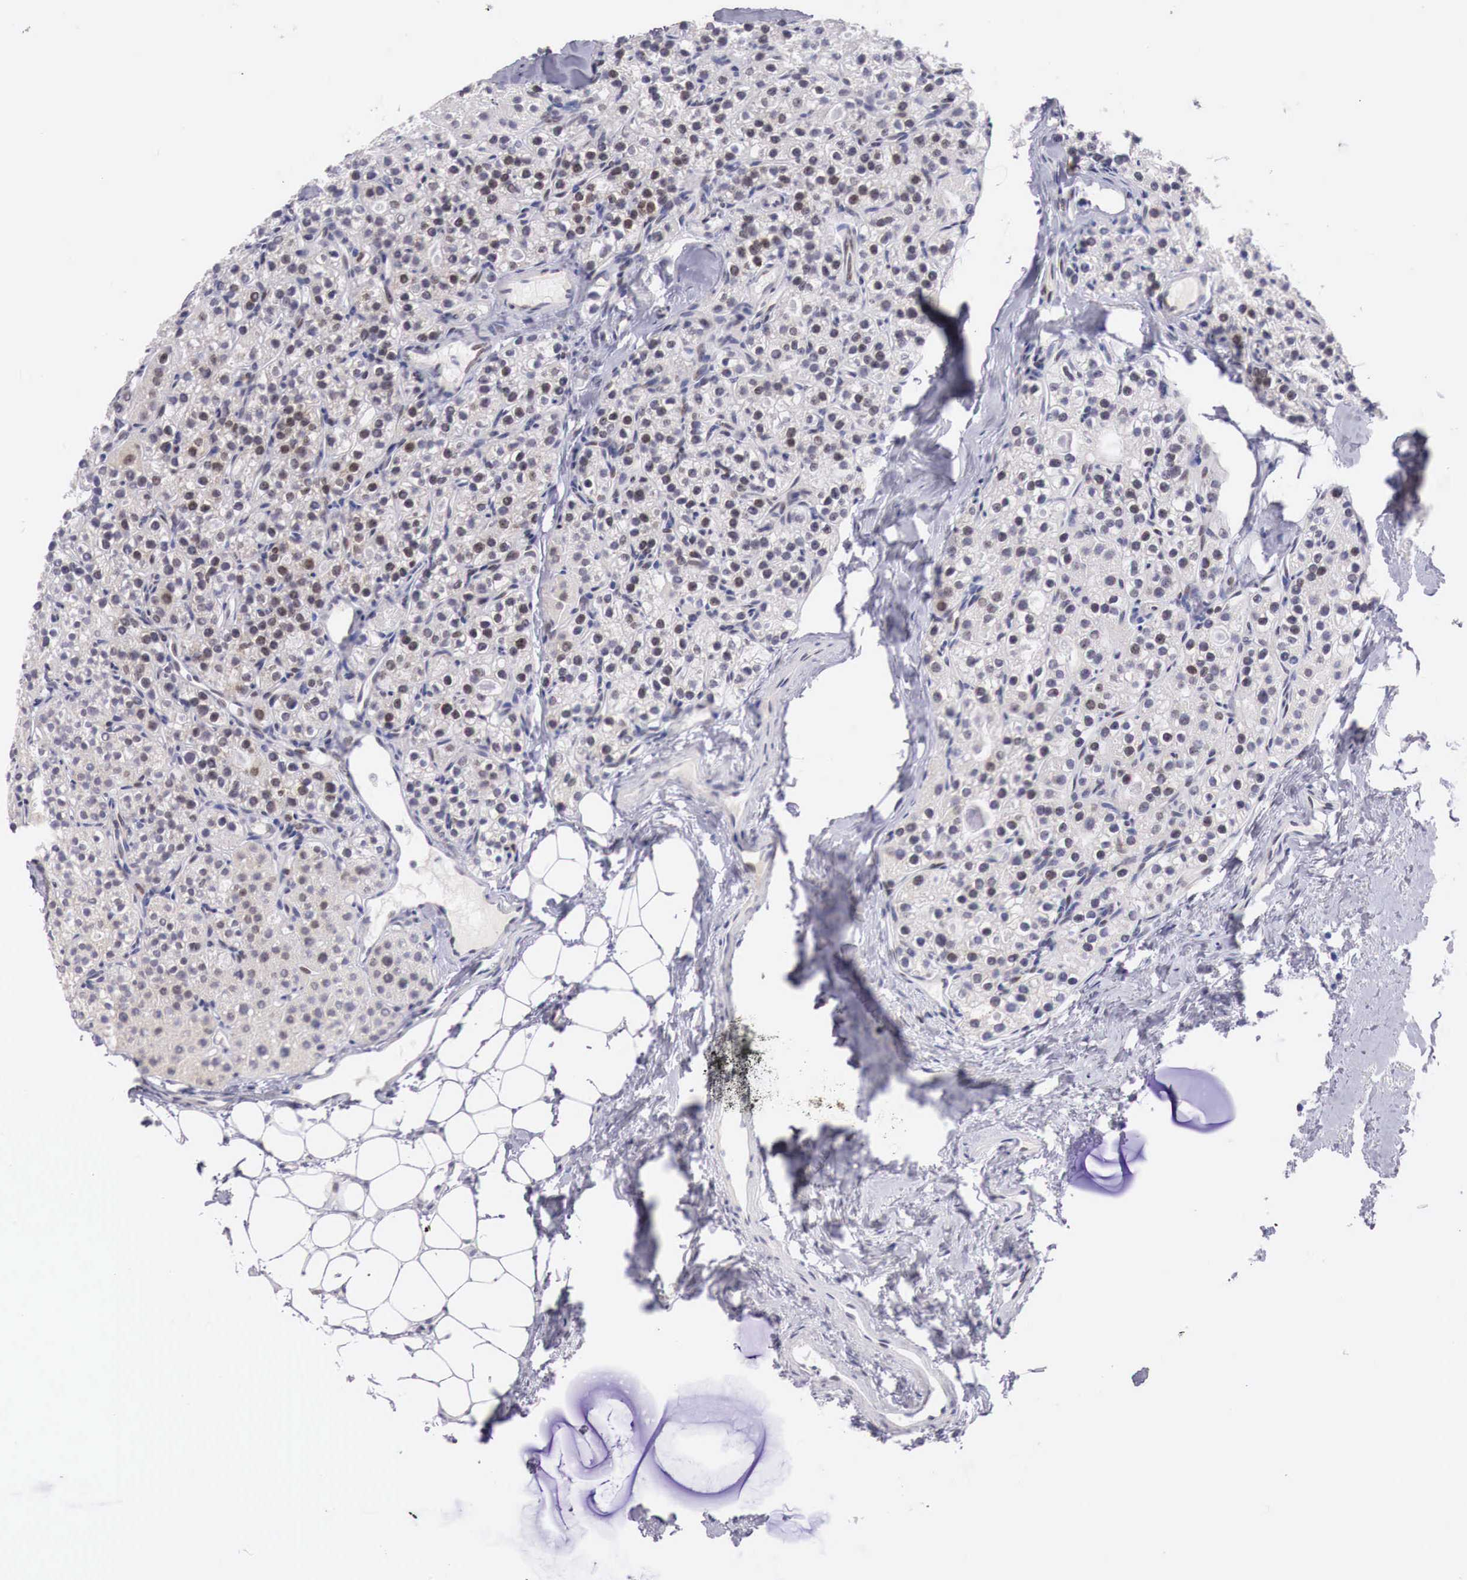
{"staining": {"intensity": "moderate", "quantity": "25%-75%", "location": "cytoplasmic/membranous,nuclear"}, "tissue": "parathyroid gland", "cell_type": "Glandular cells", "image_type": "normal", "snomed": [{"axis": "morphology", "description": "Normal tissue, NOS"}, {"axis": "topography", "description": "Parathyroid gland"}], "caption": "High-magnification brightfield microscopy of normal parathyroid gland stained with DAB (3,3'-diaminobenzidine) (brown) and counterstained with hematoxylin (blue). glandular cells exhibit moderate cytoplasmic/membranous,nuclear staining is seen in about25%-75% of cells.", "gene": "CLCN5", "patient": {"sex": "female", "age": 54}}